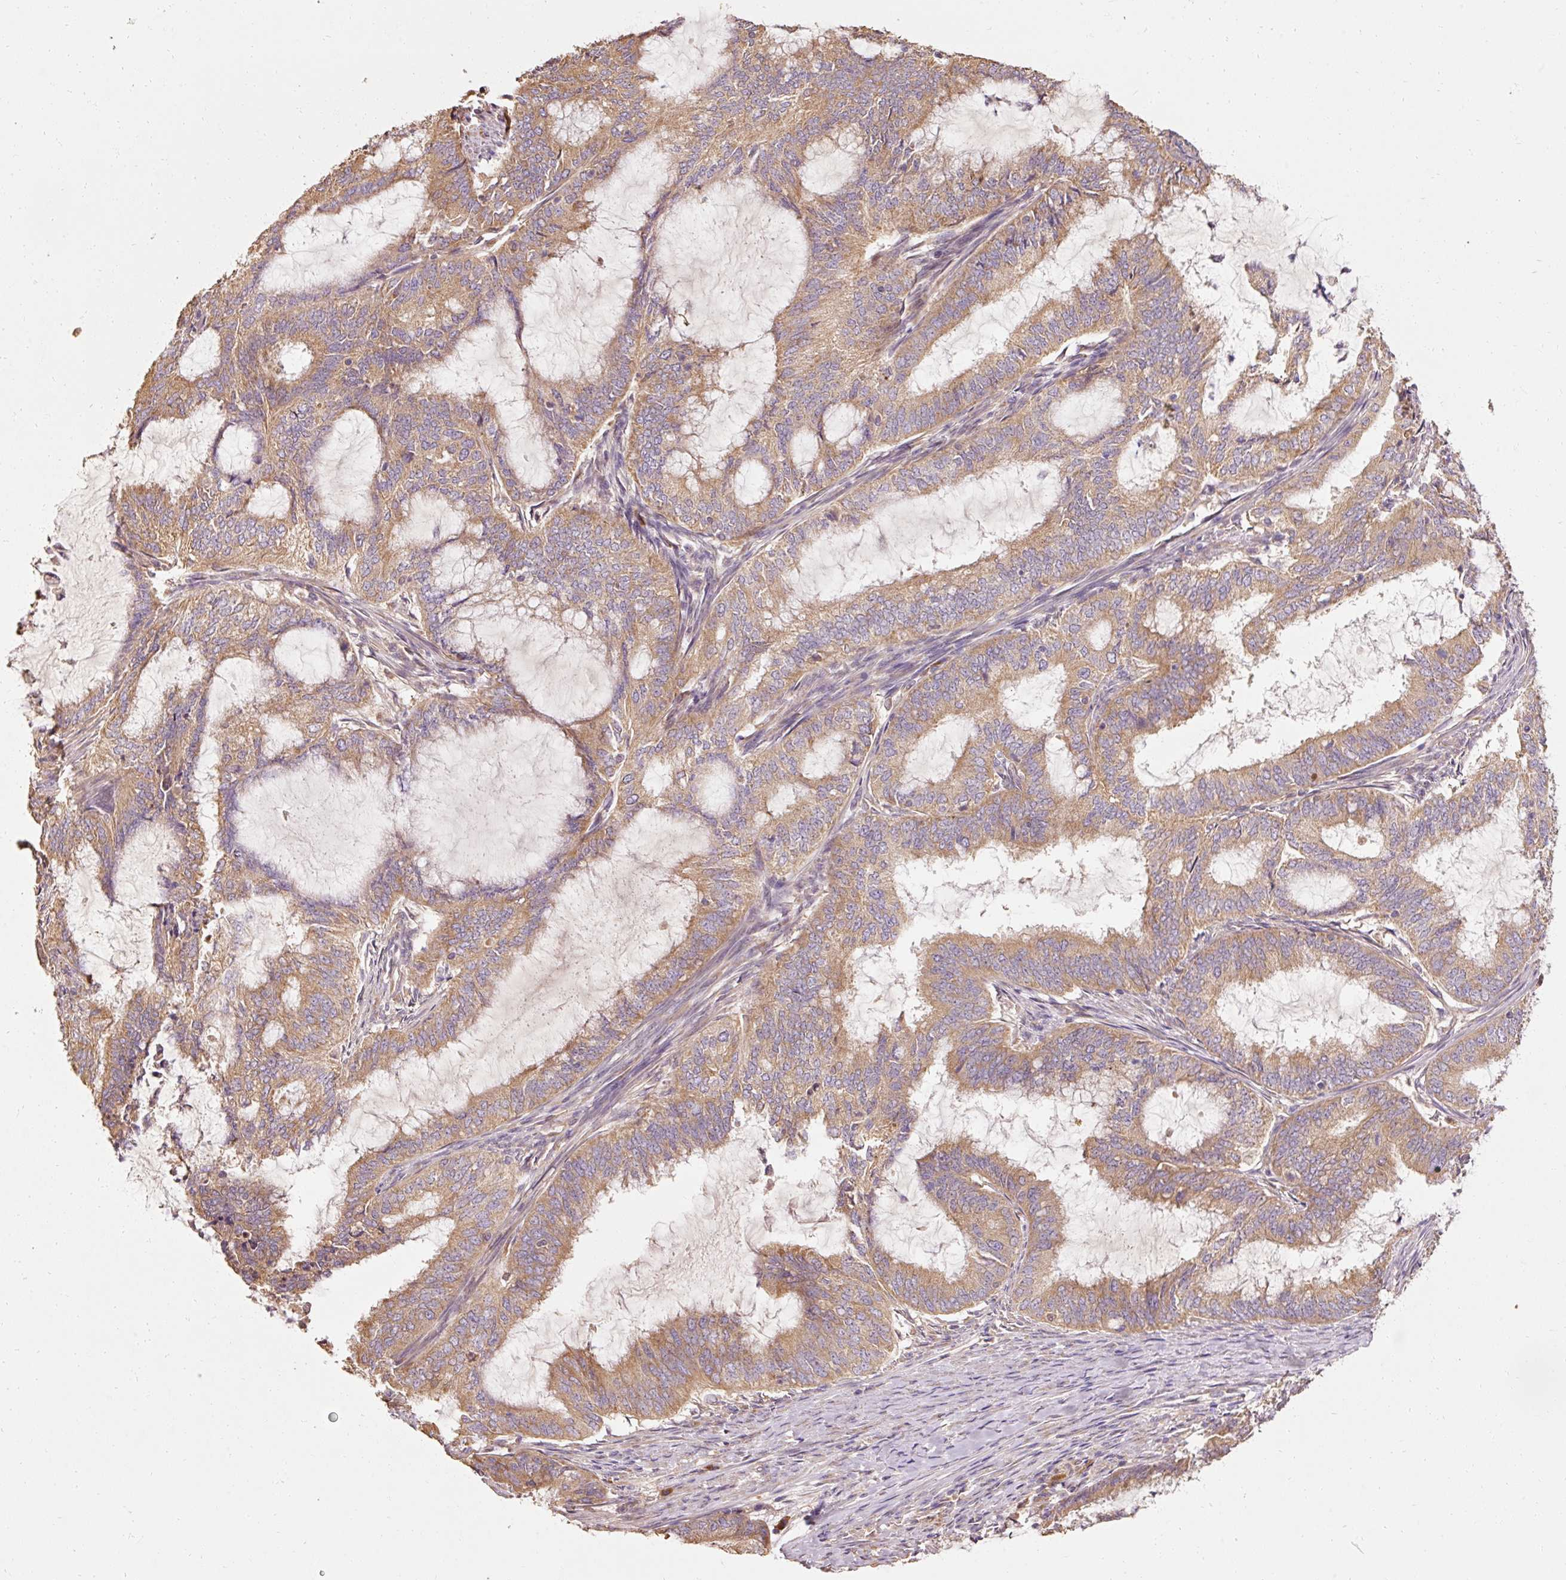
{"staining": {"intensity": "moderate", "quantity": ">75%", "location": "cytoplasmic/membranous"}, "tissue": "endometrial cancer", "cell_type": "Tumor cells", "image_type": "cancer", "snomed": [{"axis": "morphology", "description": "Adenocarcinoma, NOS"}, {"axis": "topography", "description": "Endometrium"}], "caption": "A histopathology image showing moderate cytoplasmic/membranous staining in approximately >75% of tumor cells in endometrial cancer (adenocarcinoma), as visualized by brown immunohistochemical staining.", "gene": "EFHC1", "patient": {"sex": "female", "age": 51}}